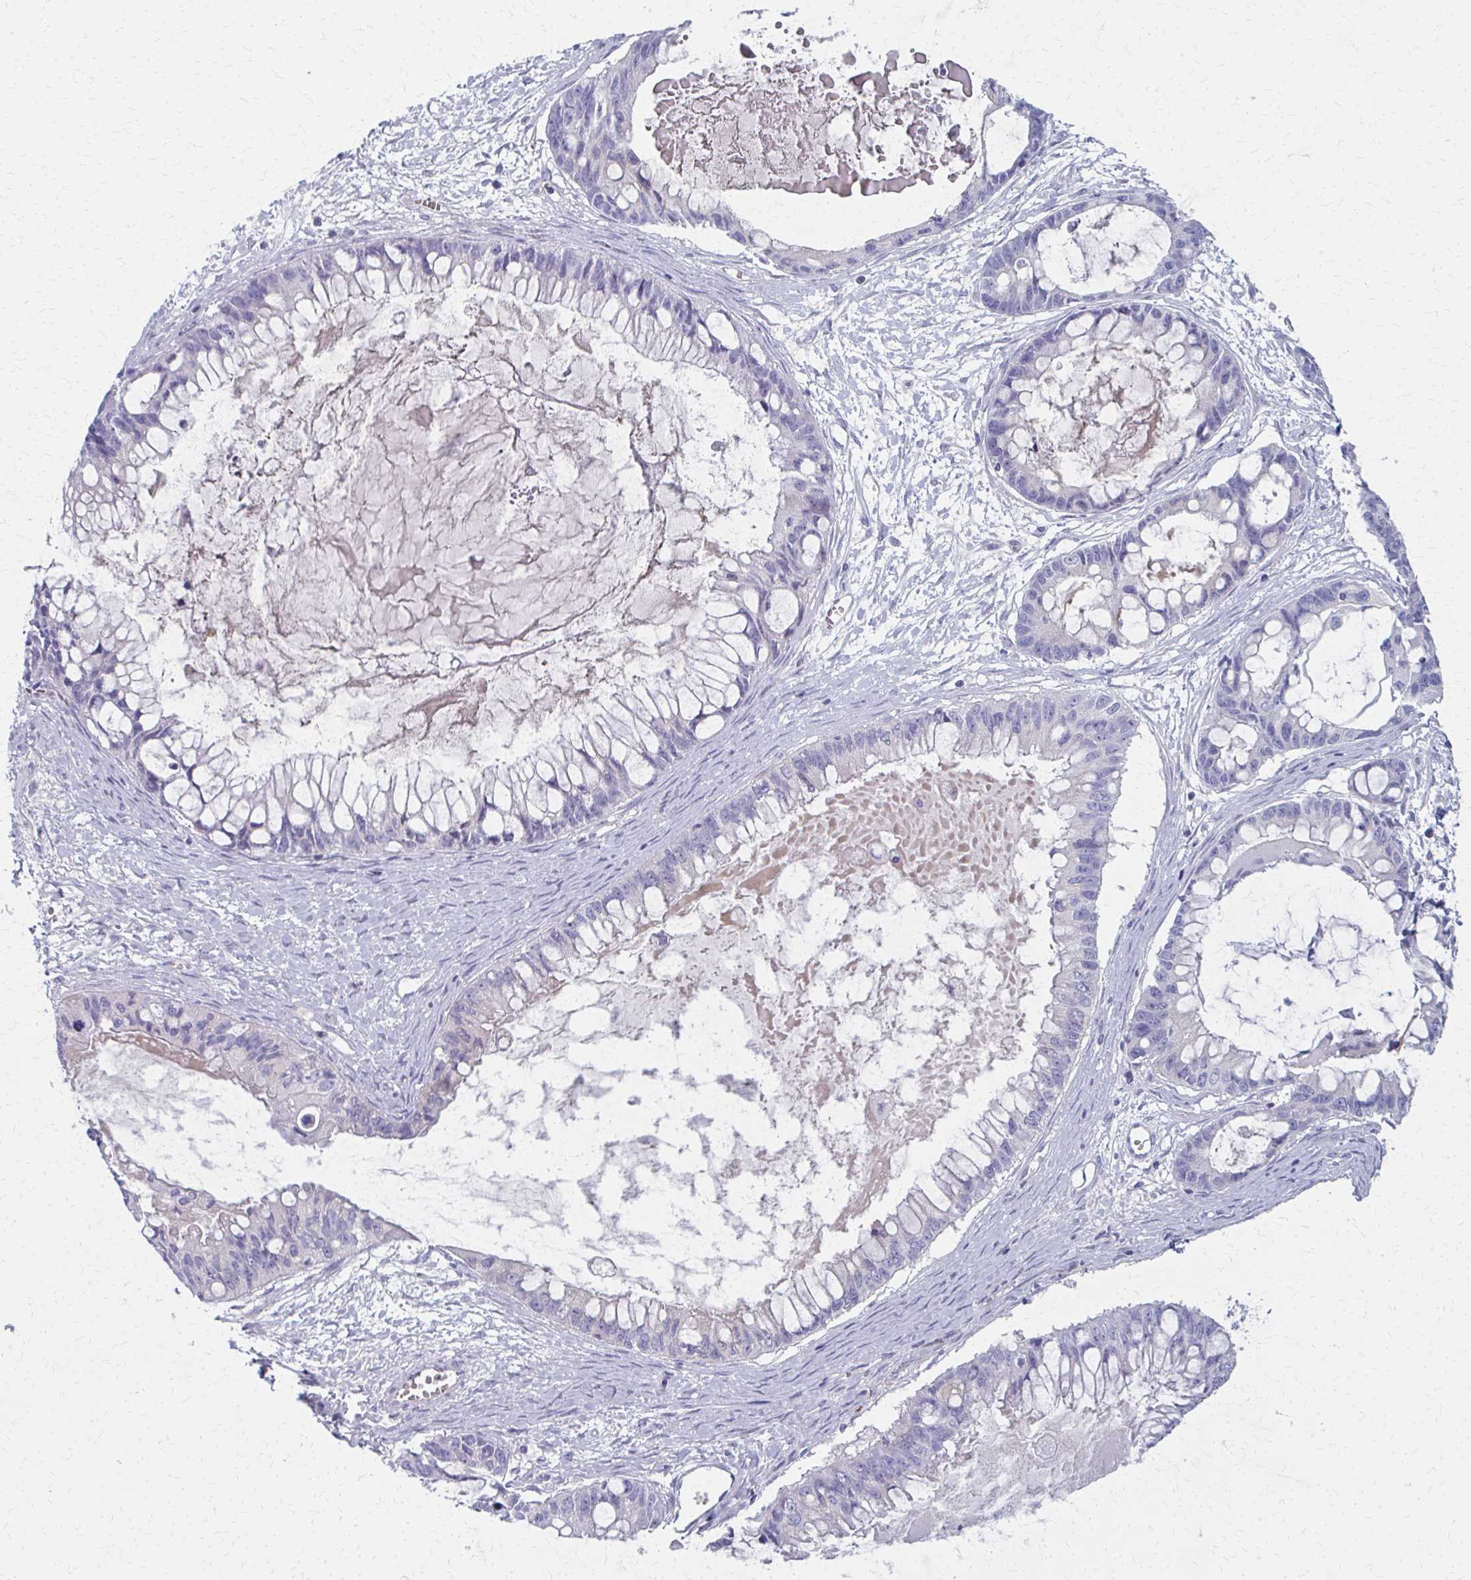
{"staining": {"intensity": "negative", "quantity": "none", "location": "none"}, "tissue": "colorectal cancer", "cell_type": "Tumor cells", "image_type": "cancer", "snomed": [{"axis": "morphology", "description": "Adenocarcinoma, NOS"}, {"axis": "topography", "description": "Colon"}], "caption": "High magnification brightfield microscopy of colorectal adenocarcinoma stained with DAB (brown) and counterstained with hematoxylin (blue): tumor cells show no significant staining.", "gene": "MS4A2", "patient": {"sex": "female", "age": 67}}